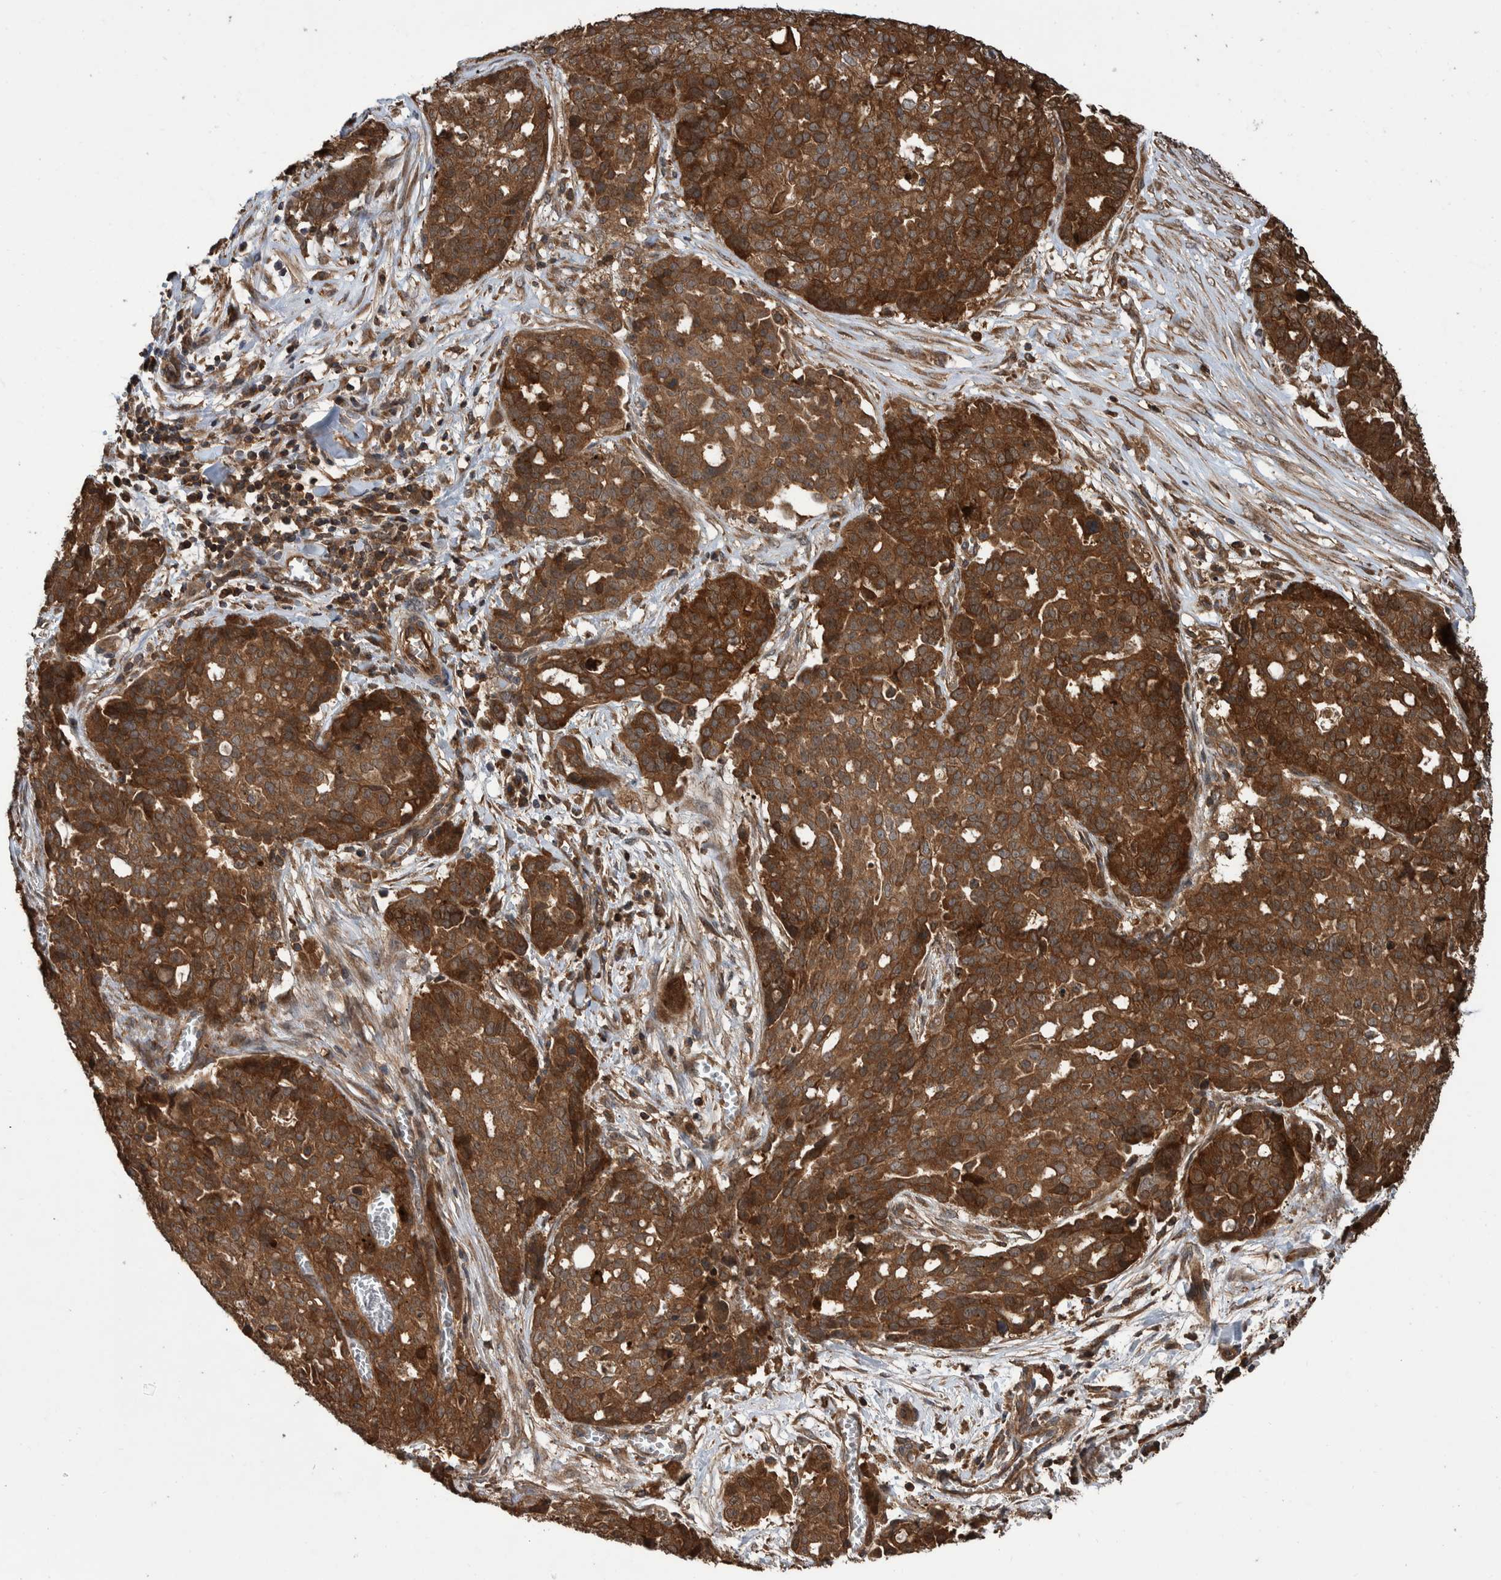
{"staining": {"intensity": "strong", "quantity": ">75%", "location": "cytoplasmic/membranous"}, "tissue": "ovarian cancer", "cell_type": "Tumor cells", "image_type": "cancer", "snomed": [{"axis": "morphology", "description": "Cystadenocarcinoma, serous, NOS"}, {"axis": "topography", "description": "Soft tissue"}, {"axis": "topography", "description": "Ovary"}], "caption": "Protein staining shows strong cytoplasmic/membranous expression in approximately >75% of tumor cells in ovarian serous cystadenocarcinoma.", "gene": "VBP1", "patient": {"sex": "female", "age": 57}}